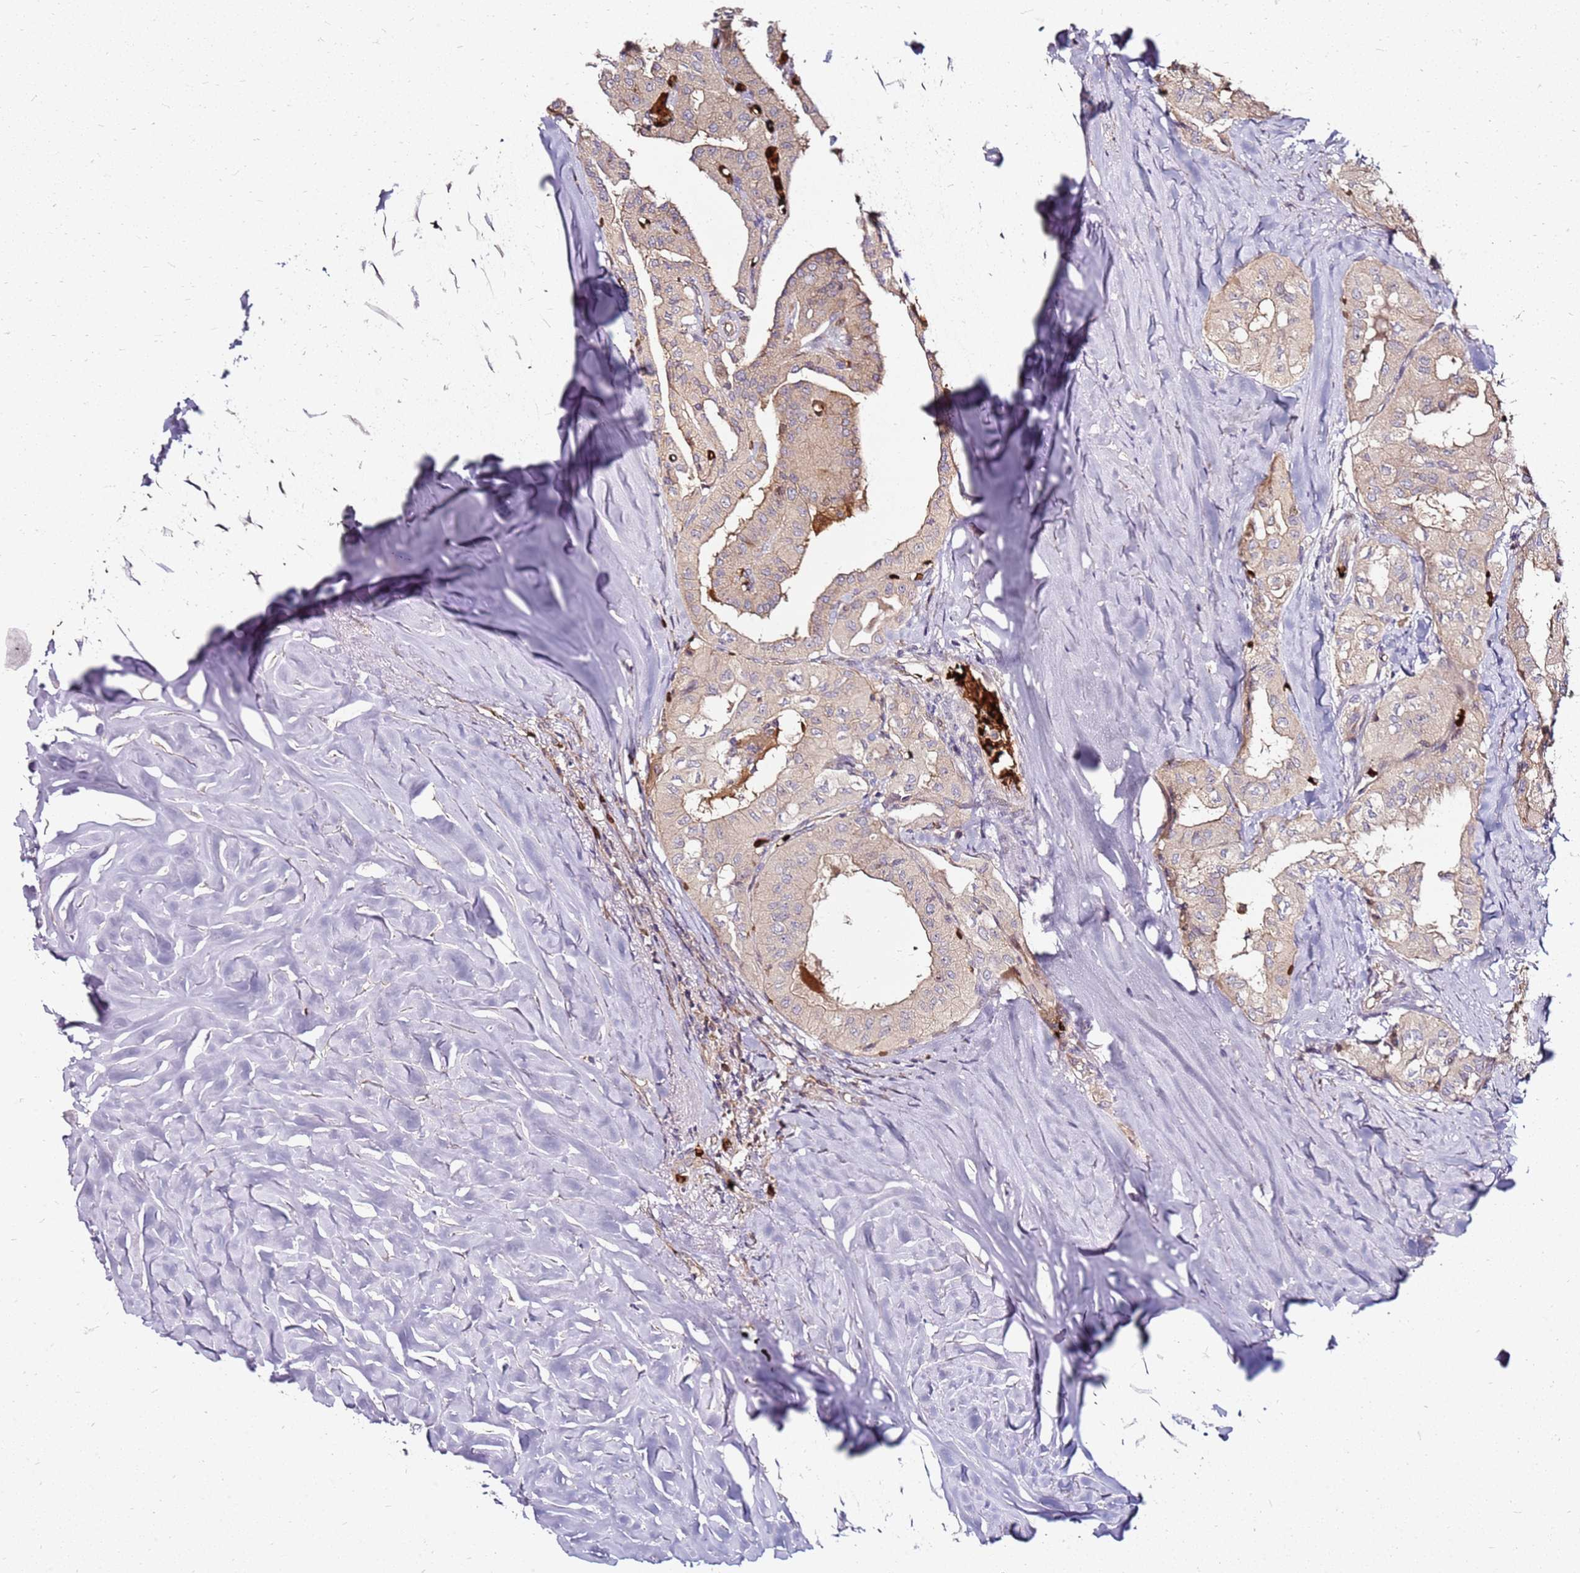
{"staining": {"intensity": "moderate", "quantity": "<25%", "location": "cytoplasmic/membranous"}, "tissue": "thyroid cancer", "cell_type": "Tumor cells", "image_type": "cancer", "snomed": [{"axis": "morphology", "description": "Papillary adenocarcinoma, NOS"}, {"axis": "topography", "description": "Thyroid gland"}], "caption": "High-power microscopy captured an immunohistochemistry (IHC) image of thyroid papillary adenocarcinoma, revealing moderate cytoplasmic/membranous positivity in about <25% of tumor cells. (brown staining indicates protein expression, while blue staining denotes nuclei).", "gene": "RNF11", "patient": {"sex": "female", "age": 59}}